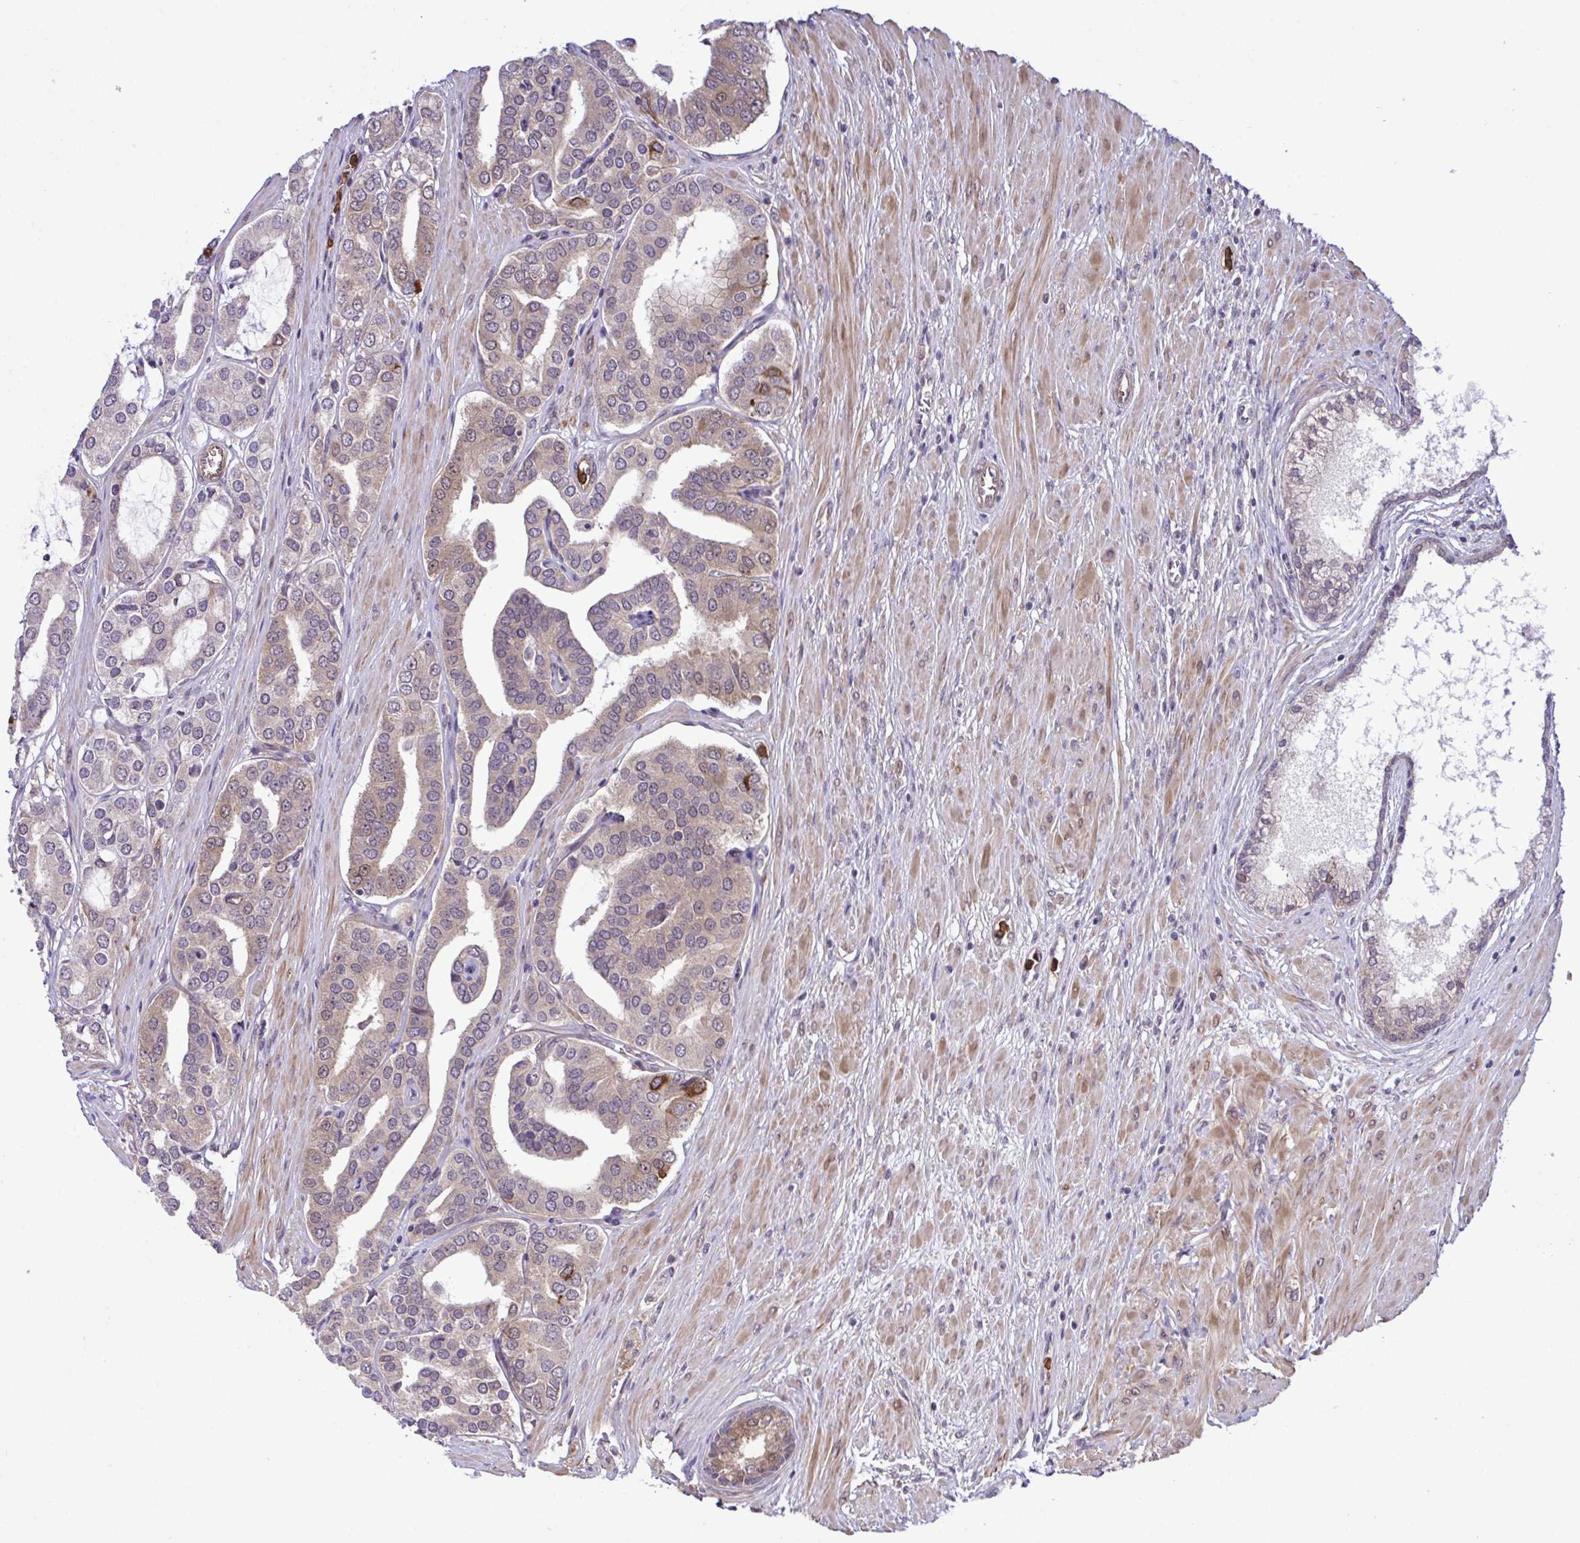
{"staining": {"intensity": "weak", "quantity": "25%-75%", "location": "cytoplasmic/membranous"}, "tissue": "prostate cancer", "cell_type": "Tumor cells", "image_type": "cancer", "snomed": [{"axis": "morphology", "description": "Adenocarcinoma, High grade"}, {"axis": "topography", "description": "Prostate"}], "caption": "Prostate adenocarcinoma (high-grade) tissue shows weak cytoplasmic/membranous expression in about 25%-75% of tumor cells, visualized by immunohistochemistry.", "gene": "CMPK1", "patient": {"sex": "male", "age": 58}}